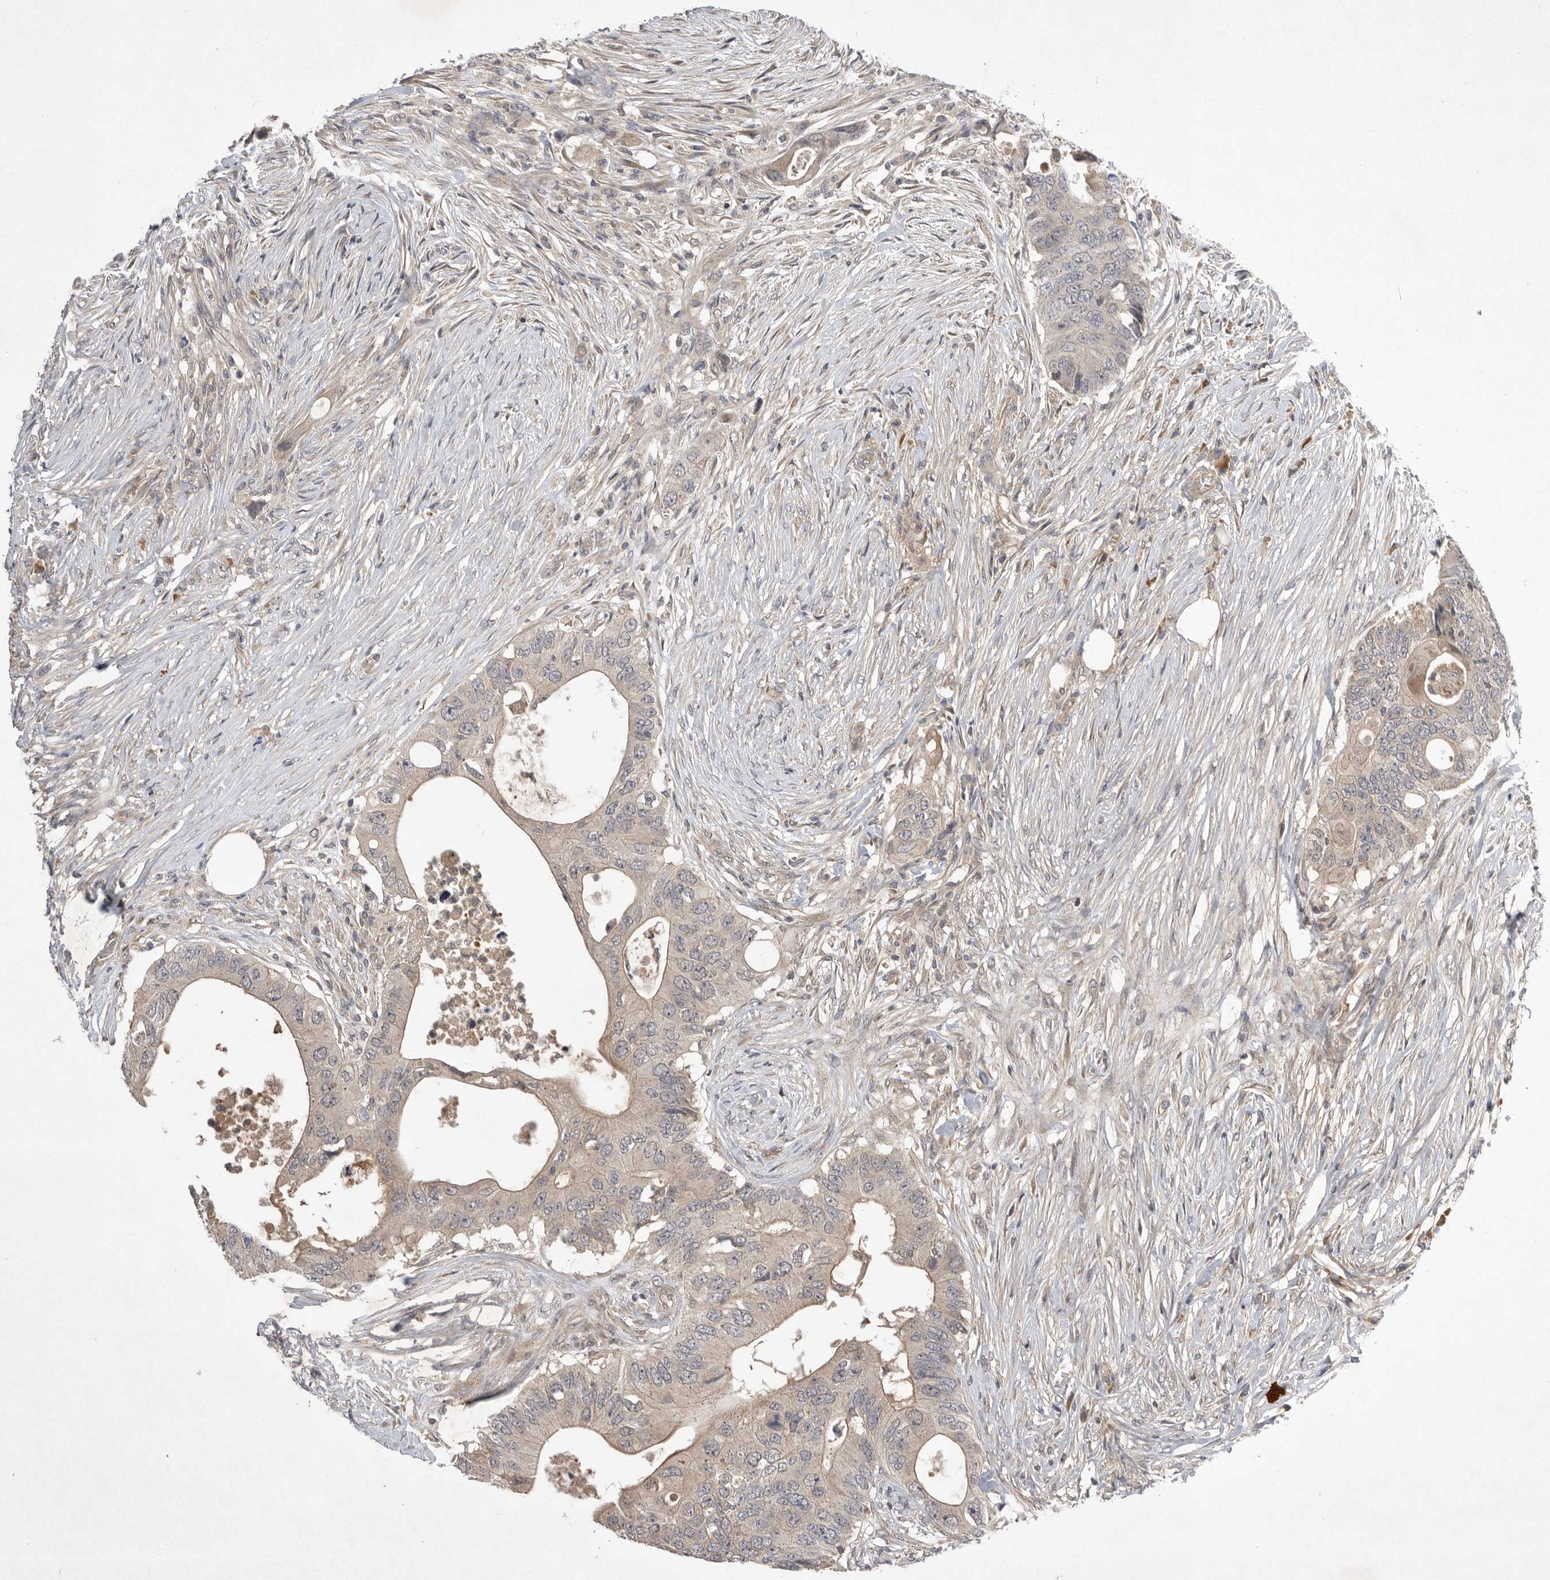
{"staining": {"intensity": "weak", "quantity": "<25%", "location": "cytoplasmic/membranous"}, "tissue": "colorectal cancer", "cell_type": "Tumor cells", "image_type": "cancer", "snomed": [{"axis": "morphology", "description": "Adenocarcinoma, NOS"}, {"axis": "topography", "description": "Colon"}], "caption": "High magnification brightfield microscopy of colorectal cancer stained with DAB (3,3'-diaminobenzidine) (brown) and counterstained with hematoxylin (blue): tumor cells show no significant positivity. (Stains: DAB (3,3'-diaminobenzidine) IHC with hematoxylin counter stain, Microscopy: brightfield microscopy at high magnification).", "gene": "NRCAM", "patient": {"sex": "male", "age": 71}}